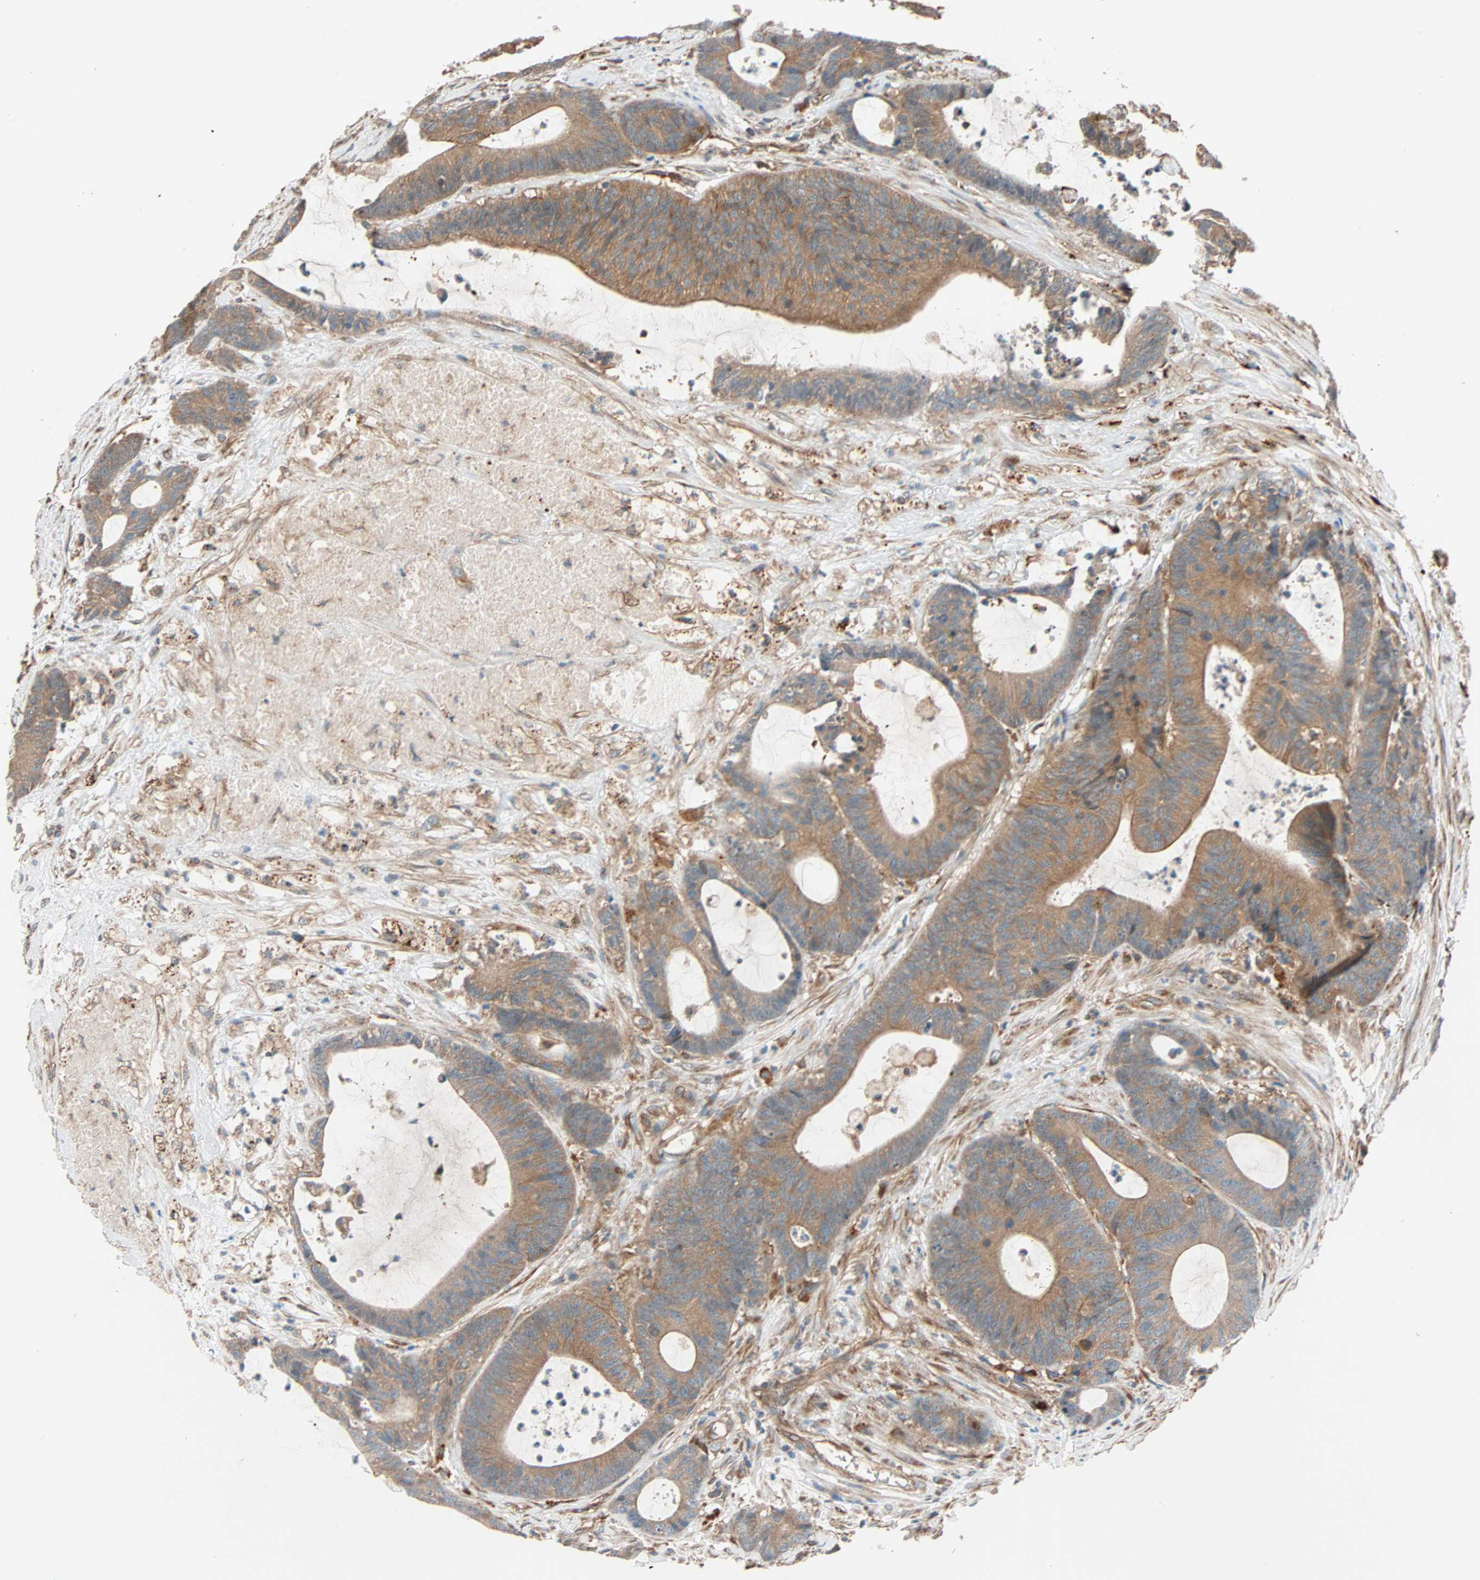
{"staining": {"intensity": "moderate", "quantity": ">75%", "location": "cytoplasmic/membranous"}, "tissue": "colorectal cancer", "cell_type": "Tumor cells", "image_type": "cancer", "snomed": [{"axis": "morphology", "description": "Adenocarcinoma, NOS"}, {"axis": "topography", "description": "Colon"}], "caption": "Colorectal adenocarcinoma tissue reveals moderate cytoplasmic/membranous staining in about >75% of tumor cells", "gene": "PHYH", "patient": {"sex": "female", "age": 84}}